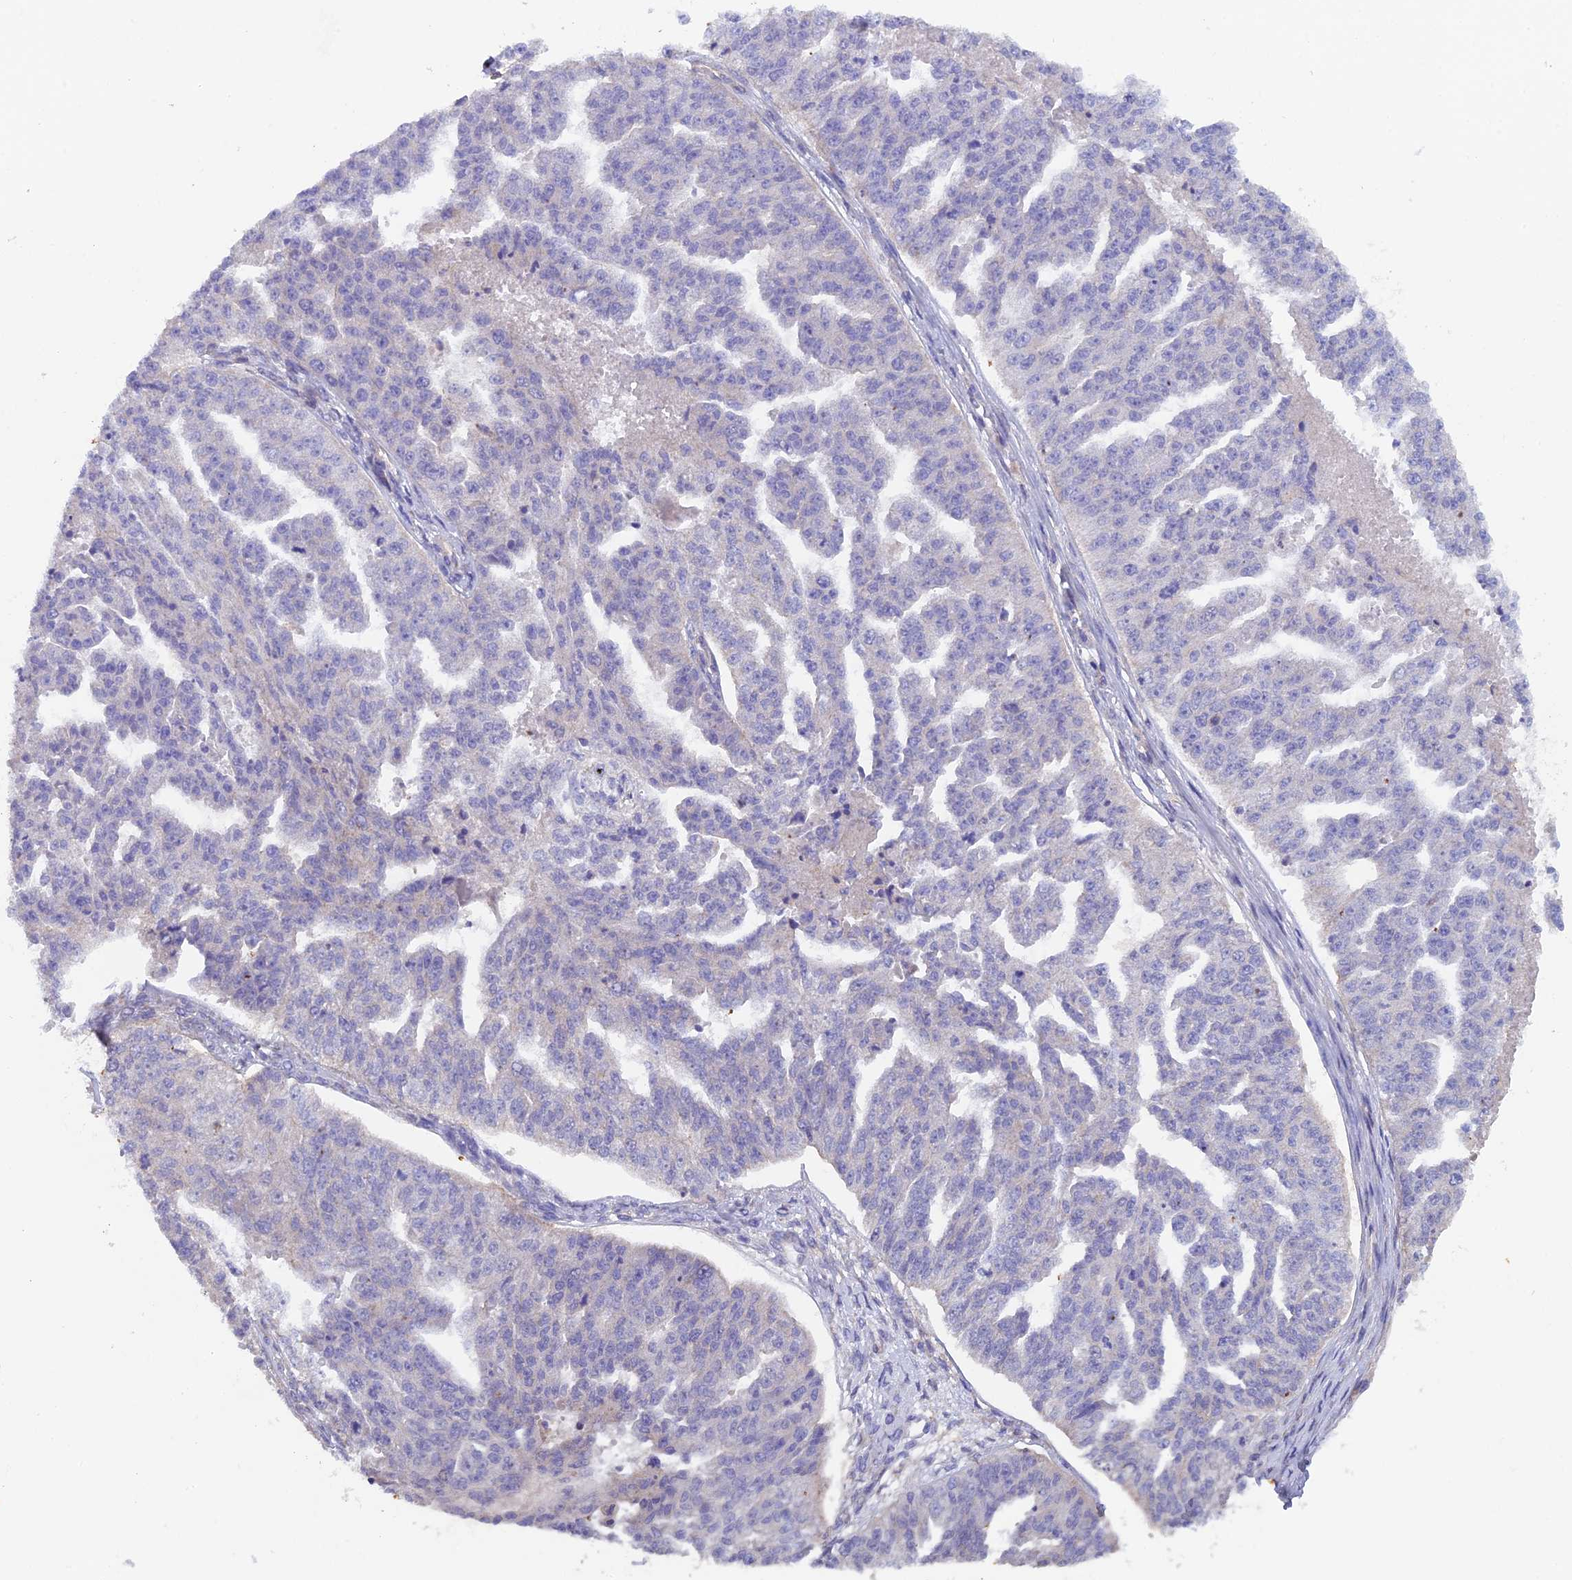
{"staining": {"intensity": "negative", "quantity": "none", "location": "none"}, "tissue": "ovarian cancer", "cell_type": "Tumor cells", "image_type": "cancer", "snomed": [{"axis": "morphology", "description": "Cystadenocarcinoma, serous, NOS"}, {"axis": "topography", "description": "Ovary"}], "caption": "Protein analysis of serous cystadenocarcinoma (ovarian) shows no significant staining in tumor cells.", "gene": "FZR1", "patient": {"sex": "female", "age": 58}}